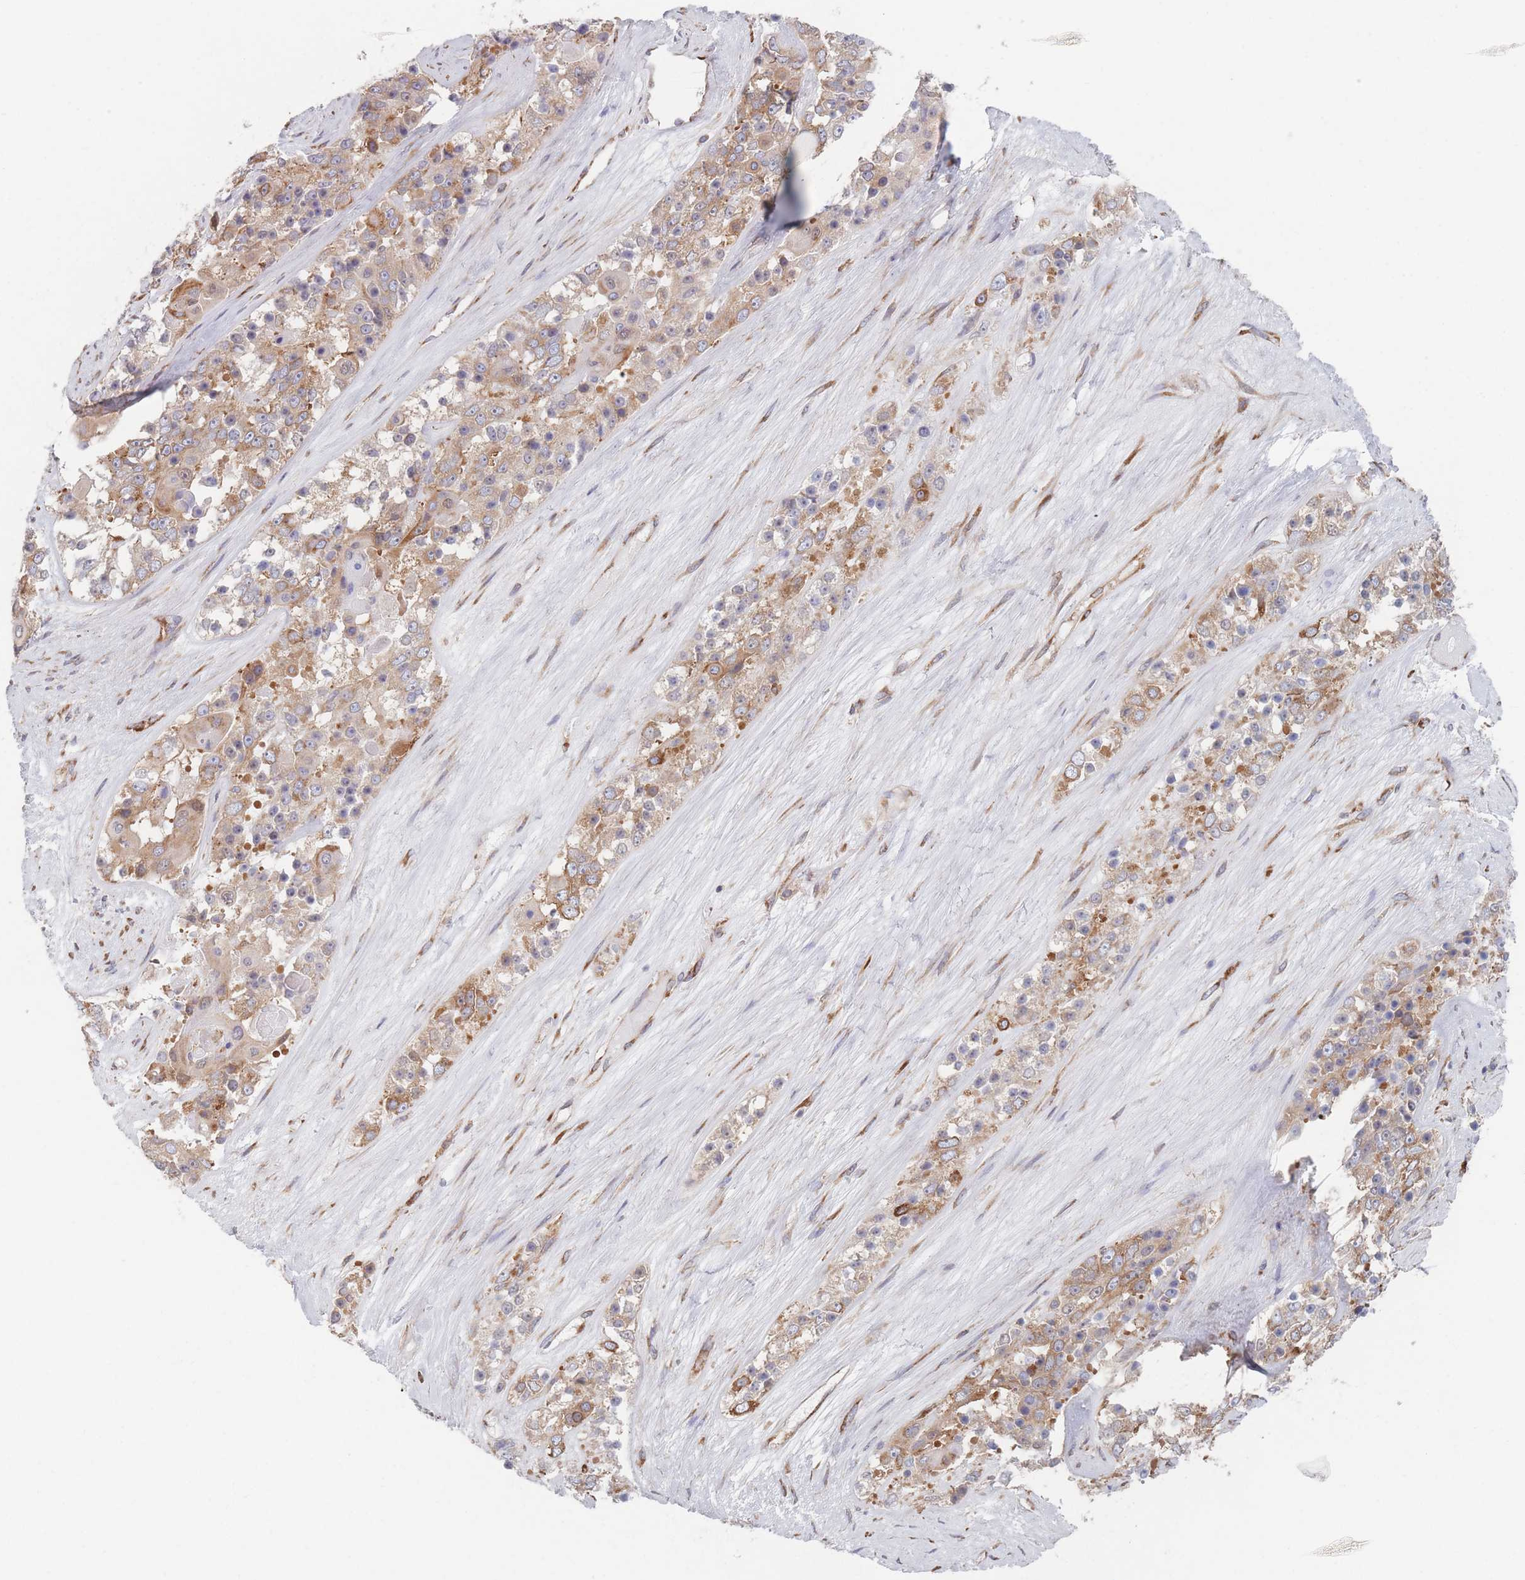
{"staining": {"intensity": "strong", "quantity": "25%-75%", "location": "cytoplasmic/membranous"}, "tissue": "ovarian cancer", "cell_type": "Tumor cells", "image_type": "cancer", "snomed": [{"axis": "morphology", "description": "Carcinoma, endometroid"}, {"axis": "topography", "description": "Ovary"}], "caption": "A high-resolution image shows IHC staining of ovarian endometroid carcinoma, which shows strong cytoplasmic/membranous staining in approximately 25%-75% of tumor cells.", "gene": "EEF1B2", "patient": {"sex": "female", "age": 51}}